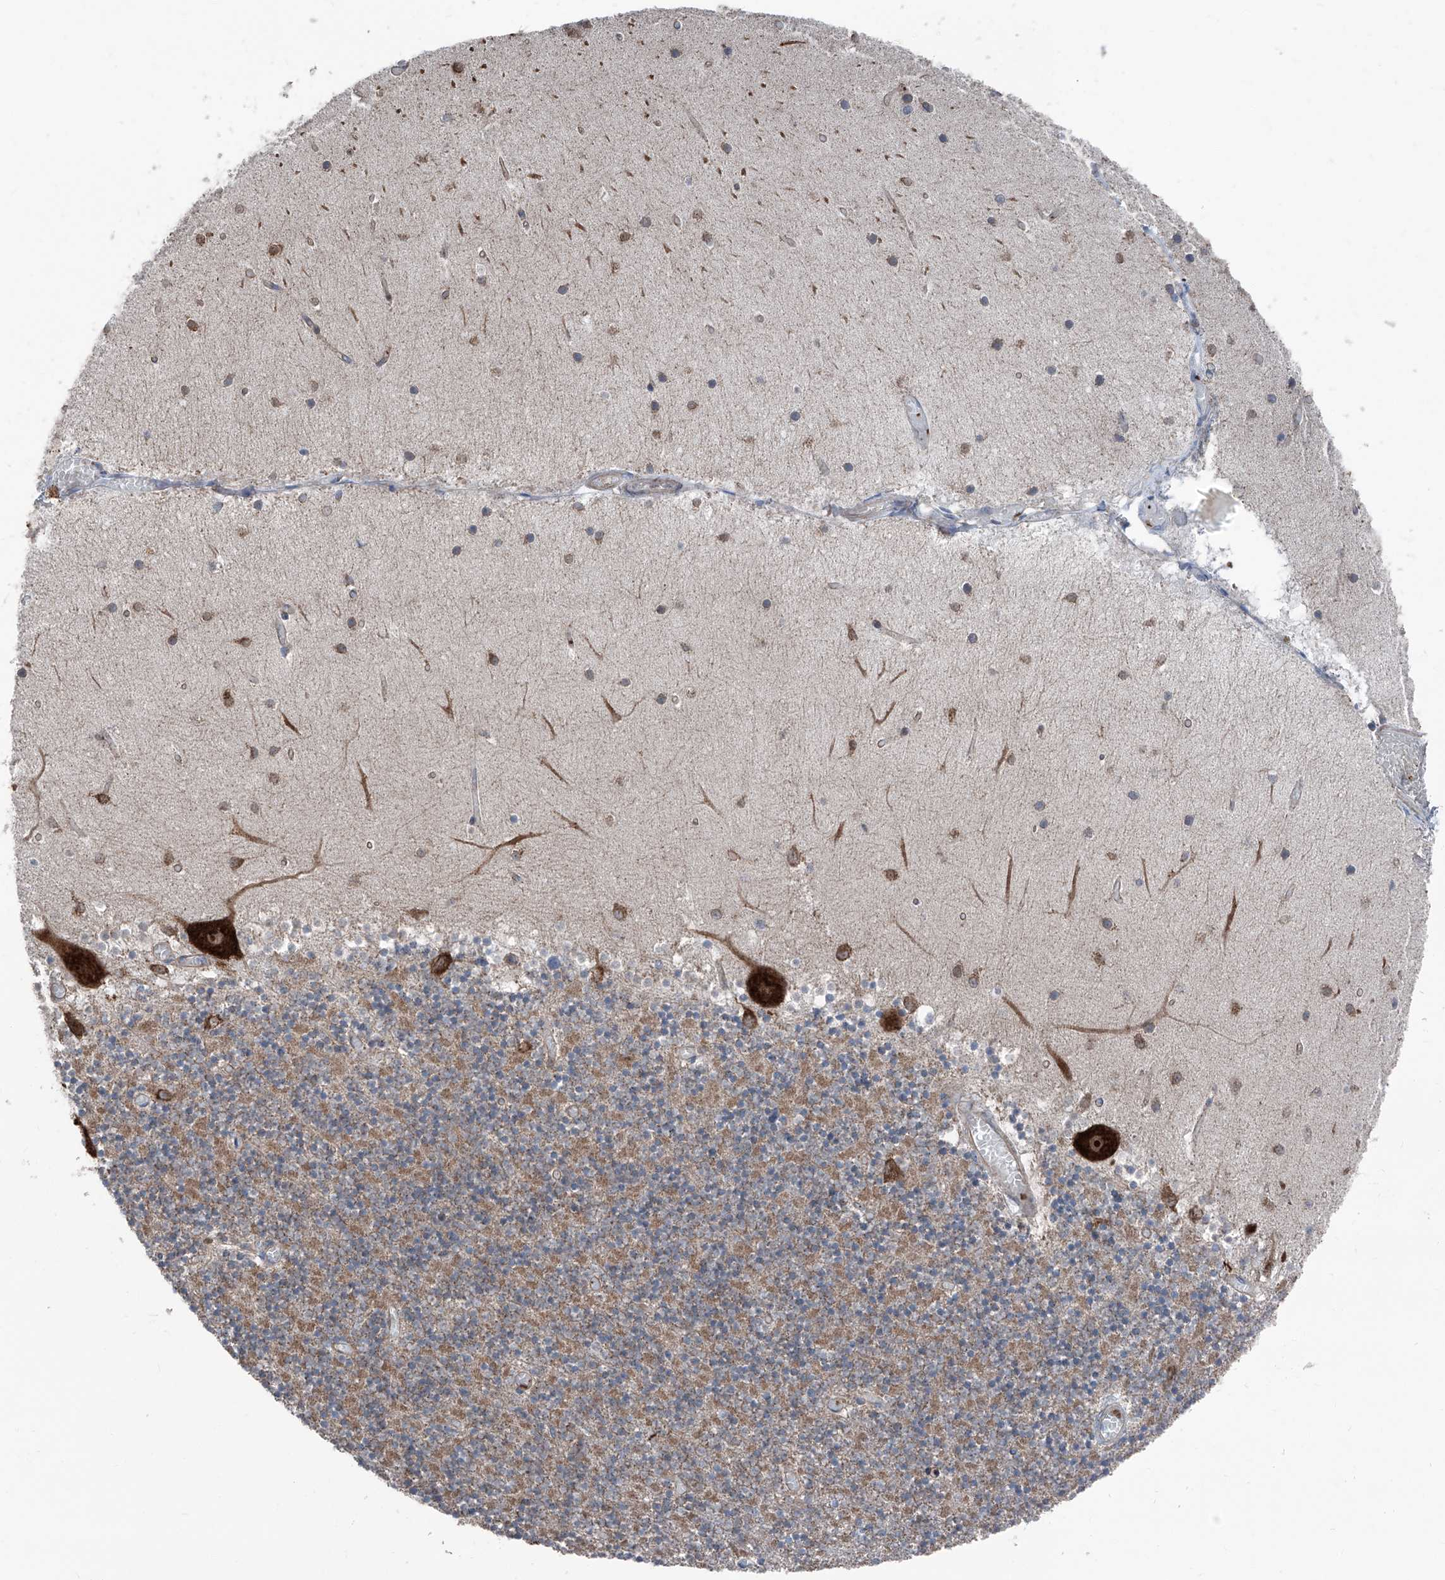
{"staining": {"intensity": "moderate", "quantity": ">75%", "location": "cytoplasmic/membranous"}, "tissue": "cerebellum", "cell_type": "Cells in granular layer", "image_type": "normal", "snomed": [{"axis": "morphology", "description": "Normal tissue, NOS"}, {"axis": "topography", "description": "Cerebellum"}], "caption": "IHC image of normal cerebellum: cerebellum stained using immunohistochemistry (IHC) demonstrates medium levels of moderate protein expression localized specifically in the cytoplasmic/membranous of cells in granular layer, appearing as a cytoplasmic/membranous brown color.", "gene": "GPAT3", "patient": {"sex": "female", "age": 28}}